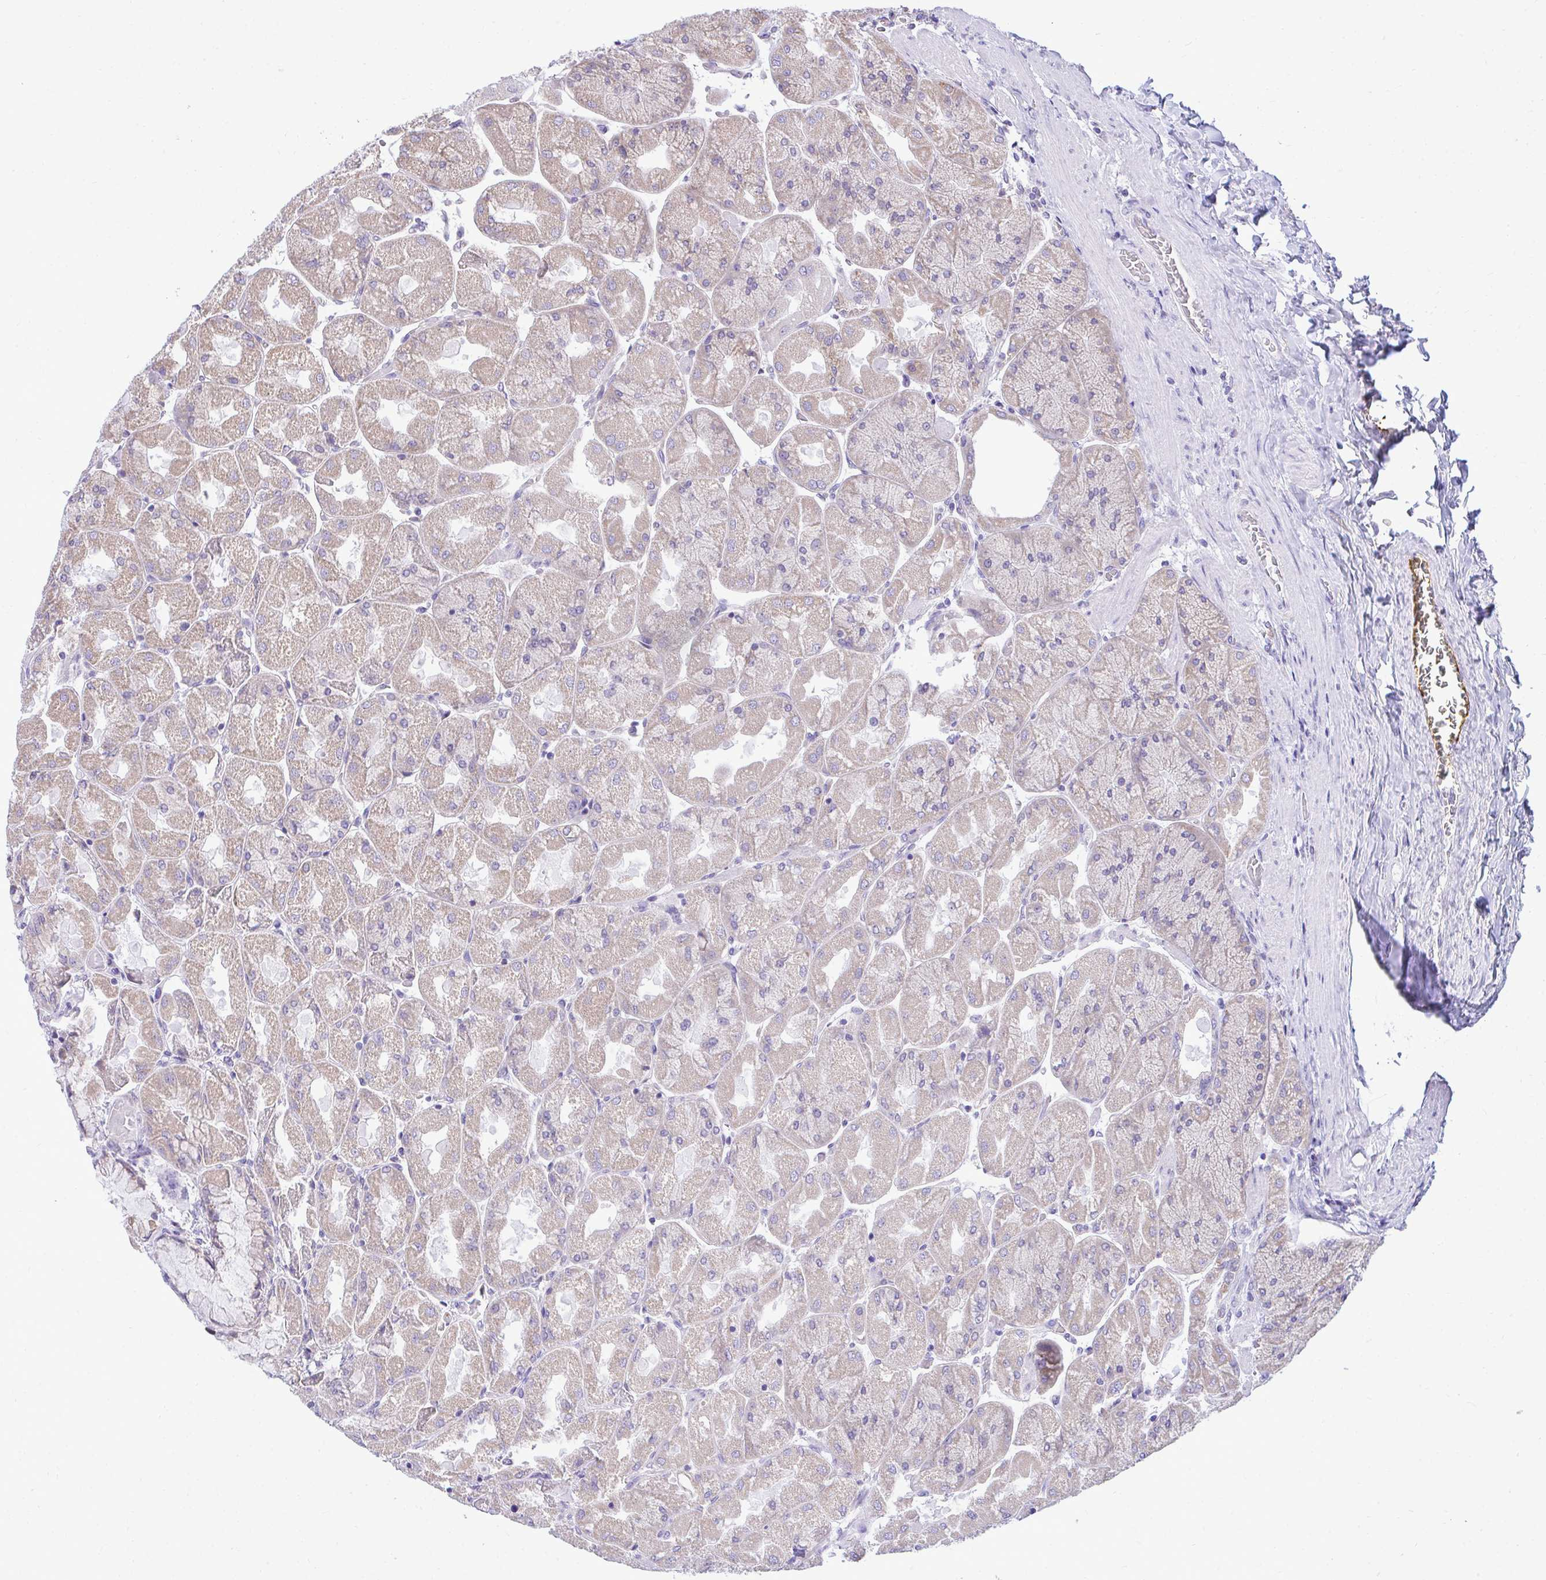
{"staining": {"intensity": "weak", "quantity": "25%-75%", "location": "cytoplasmic/membranous"}, "tissue": "stomach", "cell_type": "Glandular cells", "image_type": "normal", "snomed": [{"axis": "morphology", "description": "Normal tissue, NOS"}, {"axis": "topography", "description": "Stomach"}], "caption": "Immunohistochemical staining of benign human stomach reveals 25%-75% levels of weak cytoplasmic/membranous protein expression in approximately 25%-75% of glandular cells. The staining was performed using DAB (3,3'-diaminobenzidine) to visualize the protein expression in brown, while the nuclei were stained in blue with hematoxylin (Magnification: 20x).", "gene": "PIGK", "patient": {"sex": "female", "age": 61}}